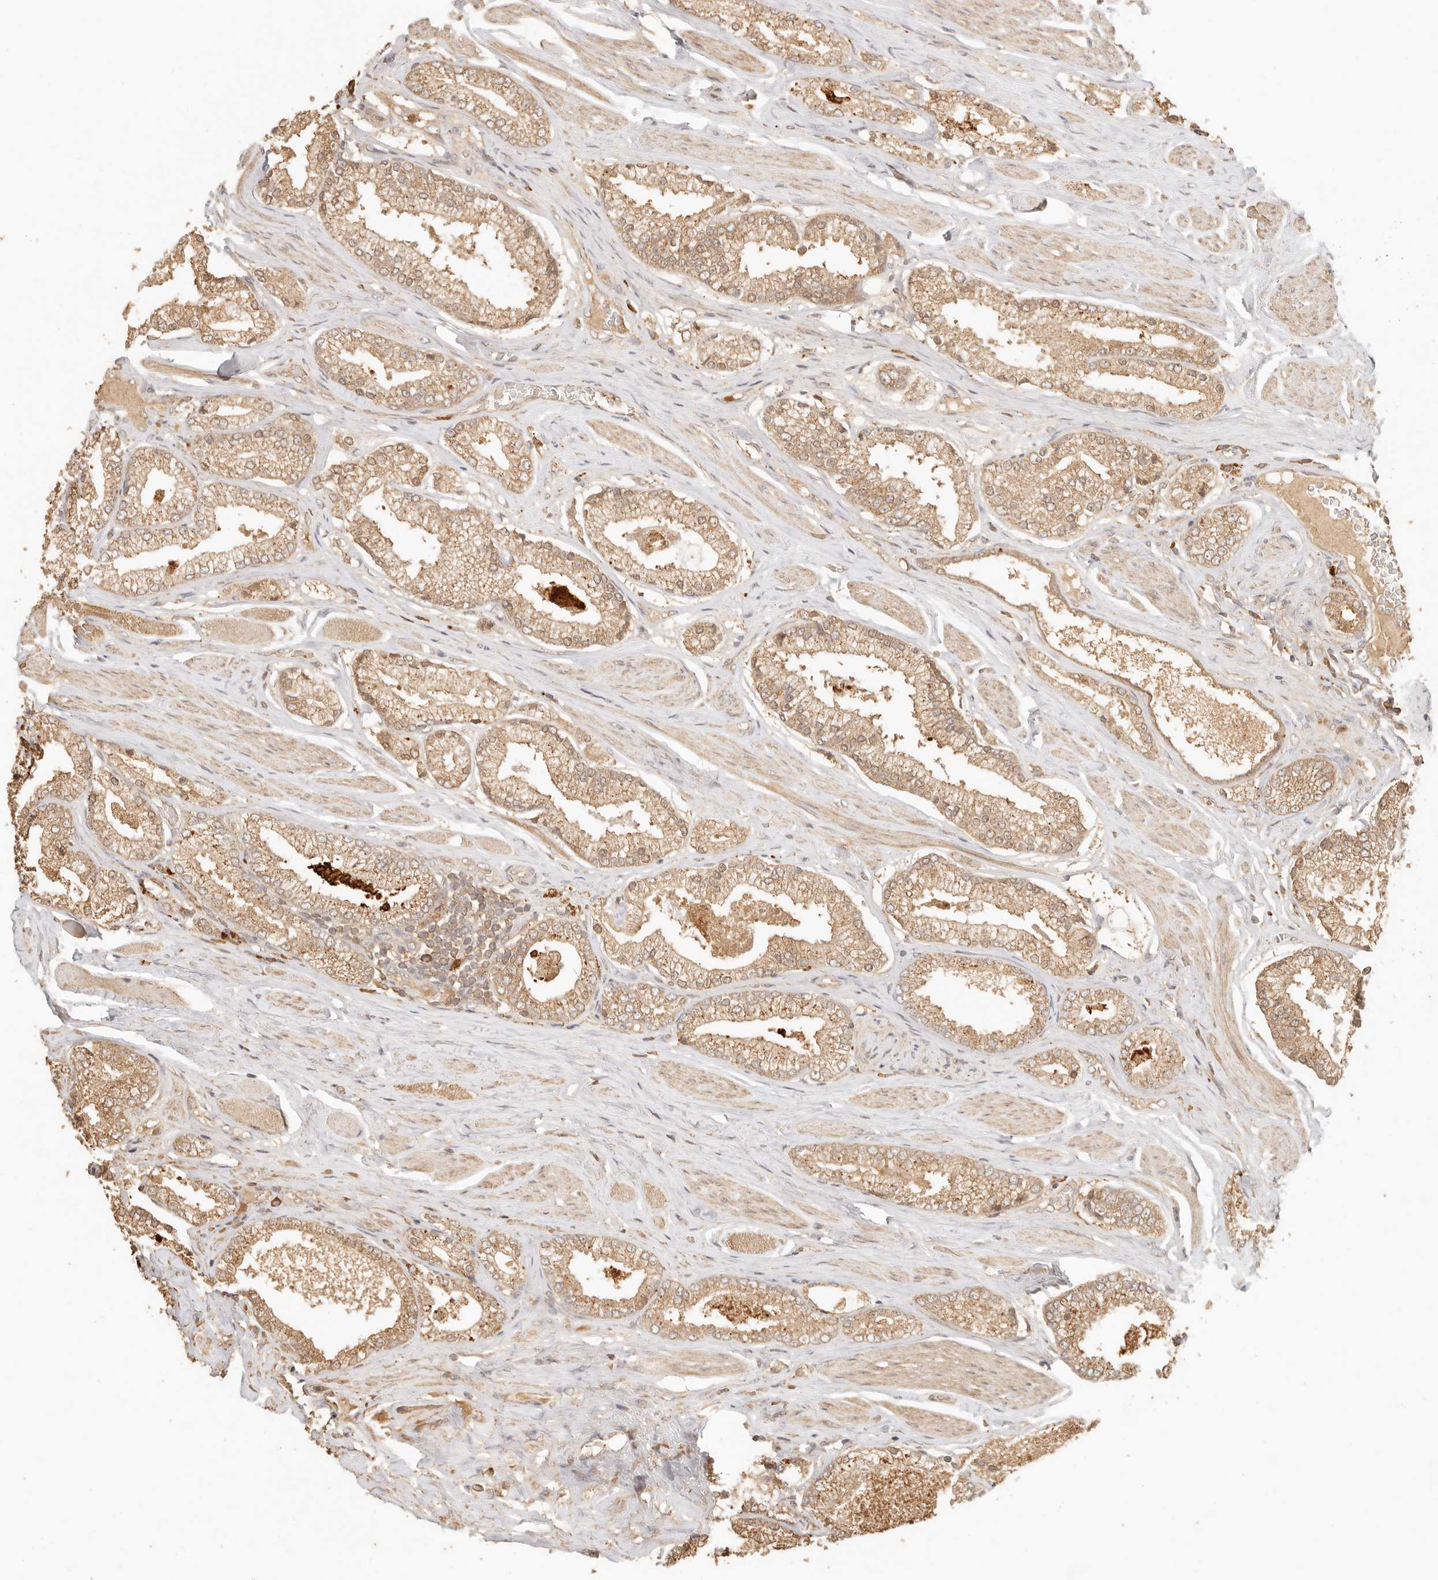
{"staining": {"intensity": "moderate", "quantity": ">75%", "location": "cytoplasmic/membranous"}, "tissue": "prostate cancer", "cell_type": "Tumor cells", "image_type": "cancer", "snomed": [{"axis": "morphology", "description": "Adenocarcinoma, Low grade"}, {"axis": "topography", "description": "Prostate"}], "caption": "An image showing moderate cytoplasmic/membranous positivity in about >75% of tumor cells in adenocarcinoma (low-grade) (prostate), as visualized by brown immunohistochemical staining.", "gene": "INTS11", "patient": {"sex": "male", "age": 71}}